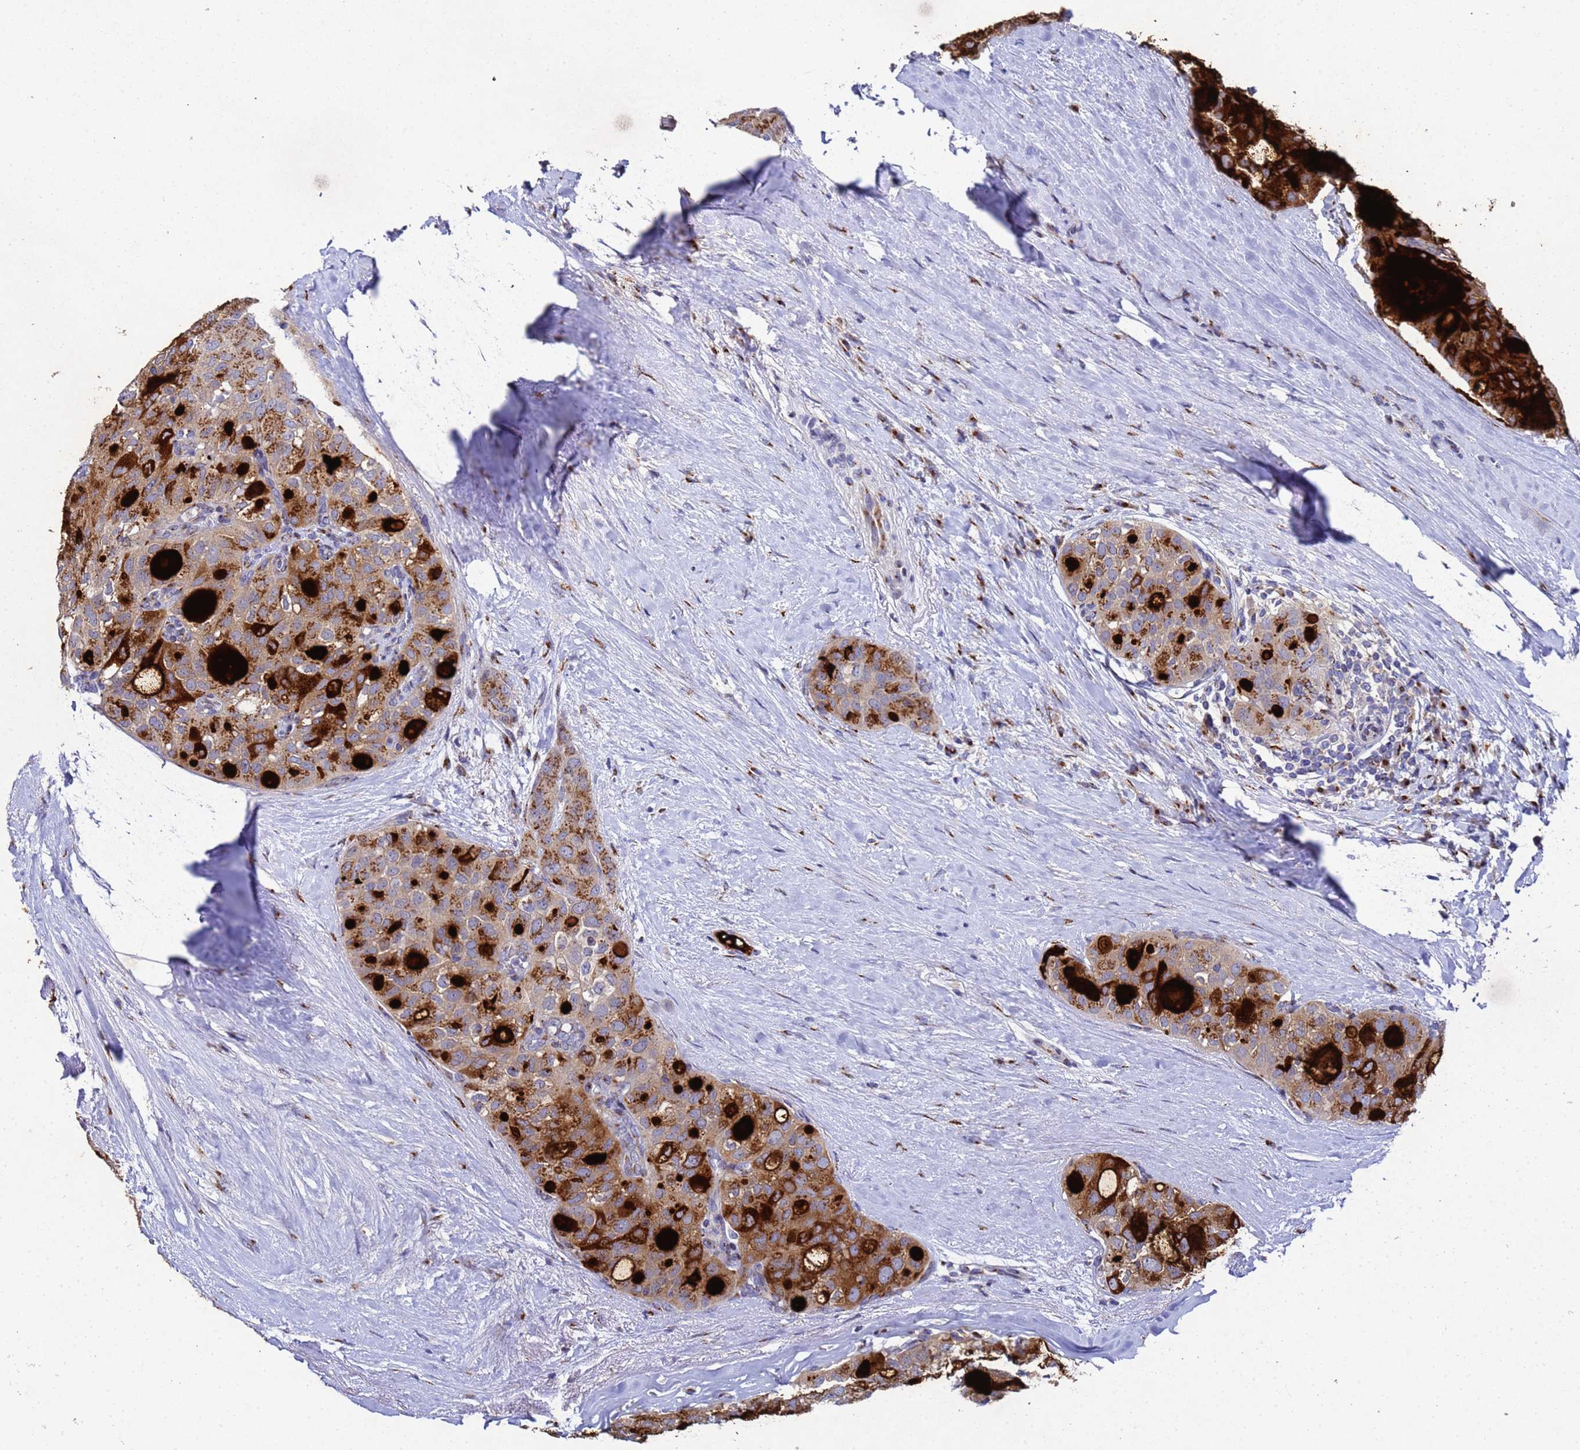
{"staining": {"intensity": "moderate", "quantity": ">75%", "location": "cytoplasmic/membranous"}, "tissue": "thyroid cancer", "cell_type": "Tumor cells", "image_type": "cancer", "snomed": [{"axis": "morphology", "description": "Follicular adenoma carcinoma, NOS"}, {"axis": "topography", "description": "Thyroid gland"}], "caption": "Immunohistochemical staining of follicular adenoma carcinoma (thyroid) displays medium levels of moderate cytoplasmic/membranous protein expression in approximately >75% of tumor cells. Immunohistochemistry (ihc) stains the protein in brown and the nuclei are stained blue.", "gene": "NSUN6", "patient": {"sex": "male", "age": 75}}